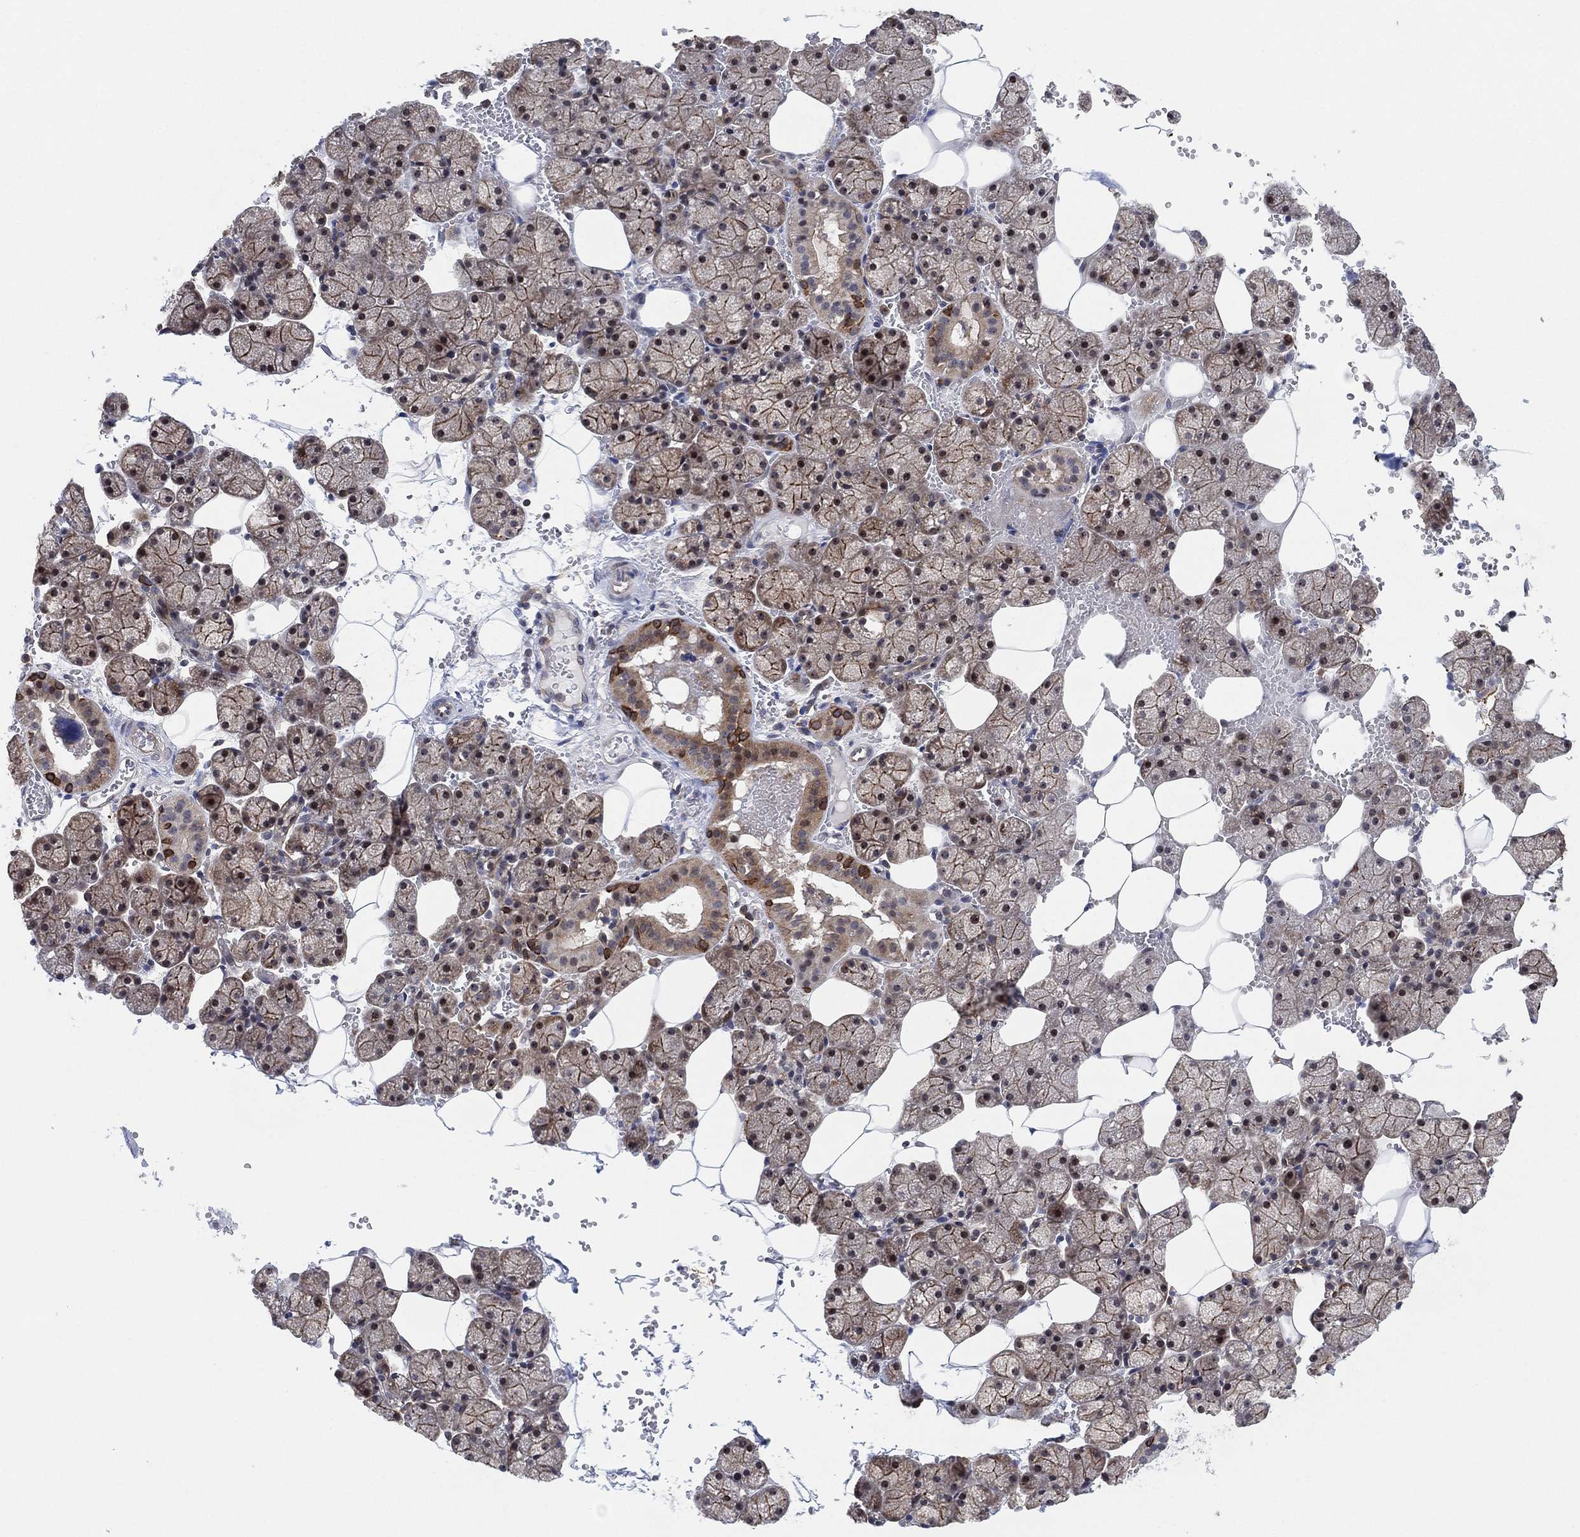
{"staining": {"intensity": "moderate", "quantity": "25%-75%", "location": "cytoplasmic/membranous,nuclear"}, "tissue": "salivary gland", "cell_type": "Glandular cells", "image_type": "normal", "snomed": [{"axis": "morphology", "description": "Normal tissue, NOS"}, {"axis": "topography", "description": "Salivary gland"}], "caption": "Moderate cytoplasmic/membranous,nuclear expression is identified in about 25%-75% of glandular cells in unremarkable salivary gland.", "gene": "TMCO1", "patient": {"sex": "male", "age": 38}}